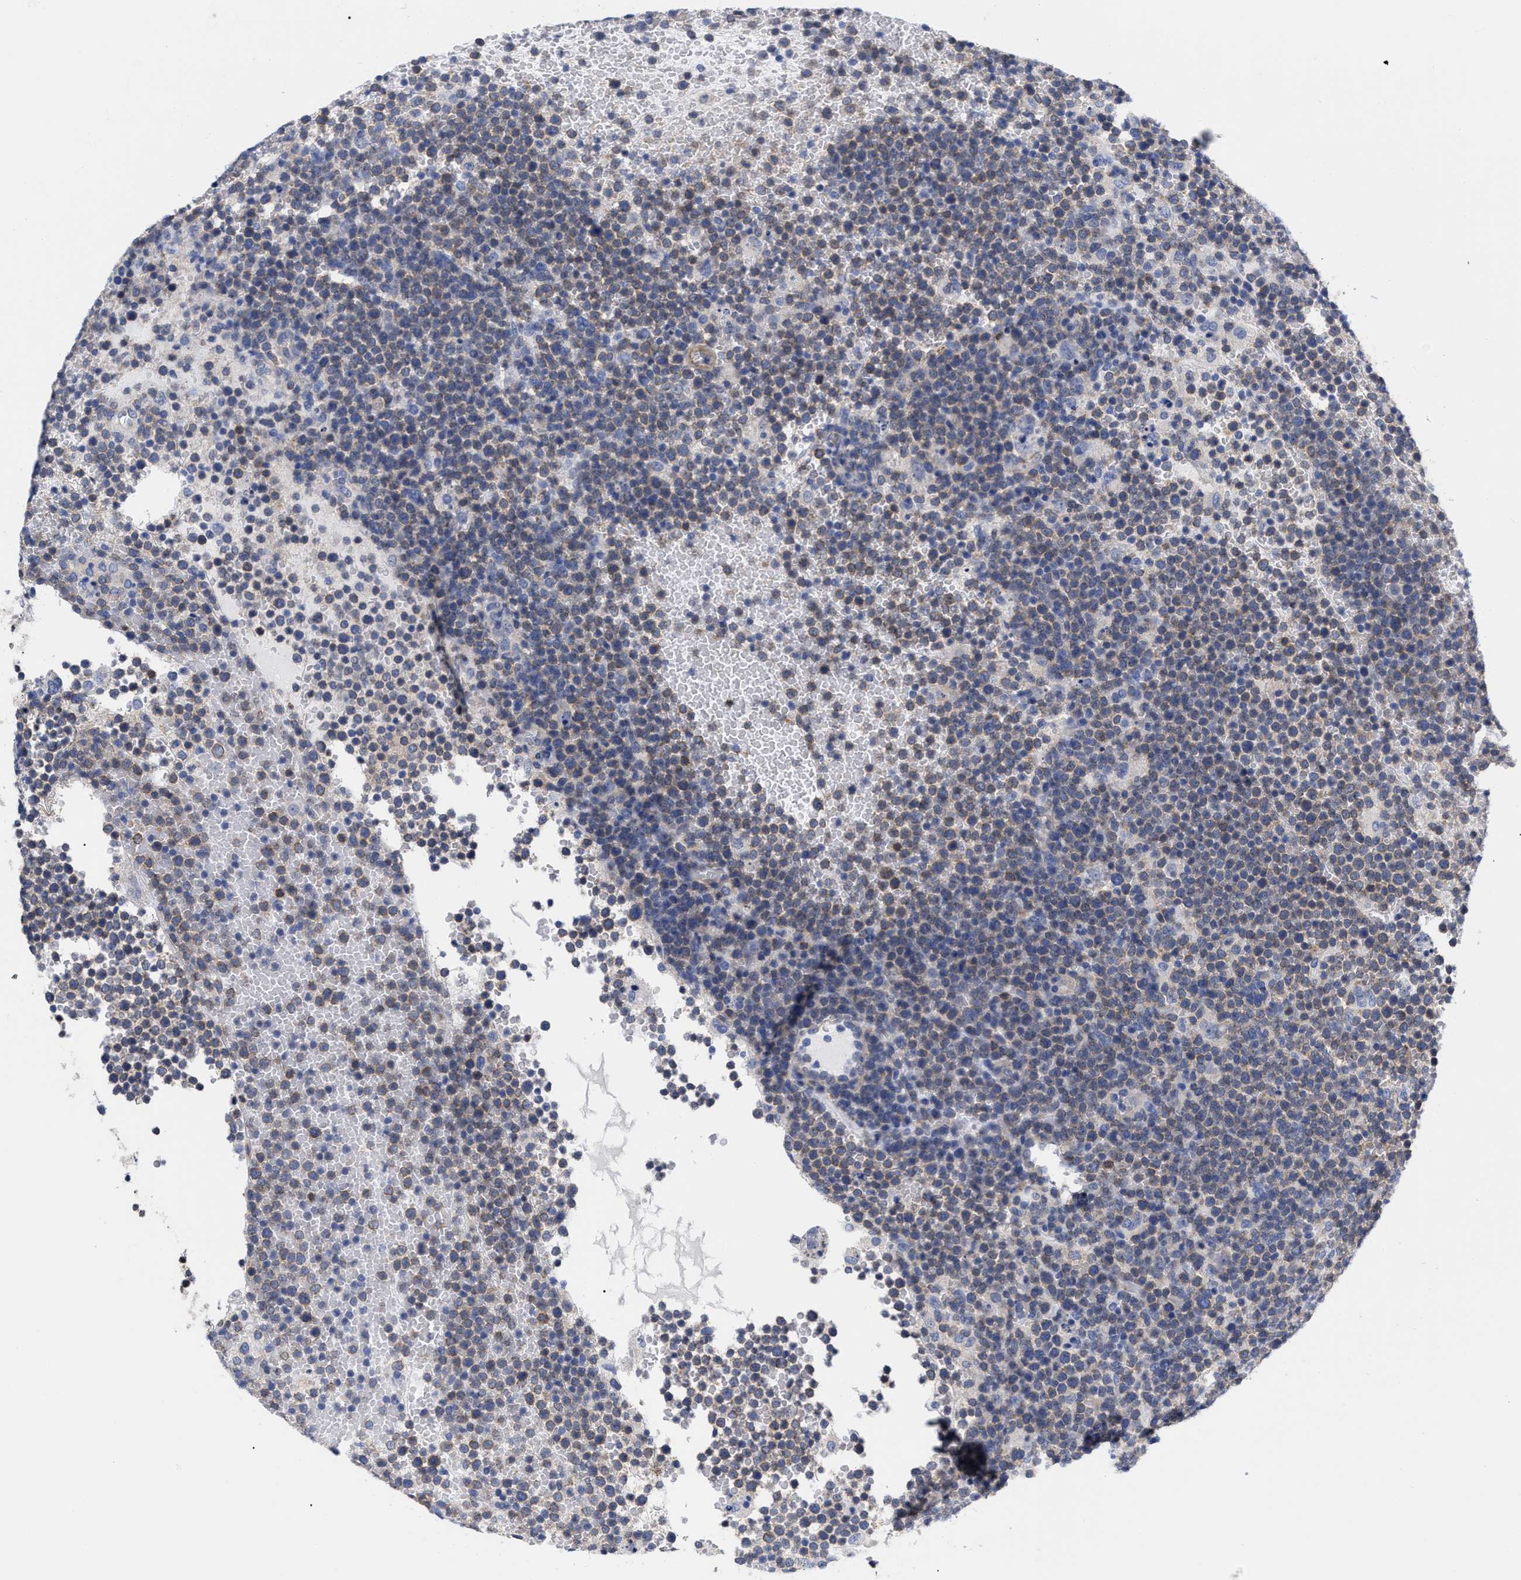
{"staining": {"intensity": "weak", "quantity": "25%-75%", "location": "cytoplasmic/membranous"}, "tissue": "lymphoma", "cell_type": "Tumor cells", "image_type": "cancer", "snomed": [{"axis": "morphology", "description": "Malignant lymphoma, non-Hodgkin's type, High grade"}, {"axis": "topography", "description": "Lymph node"}], "caption": "Immunohistochemical staining of malignant lymphoma, non-Hodgkin's type (high-grade) displays low levels of weak cytoplasmic/membranous staining in approximately 25%-75% of tumor cells.", "gene": "IRAG2", "patient": {"sex": "male", "age": 61}}